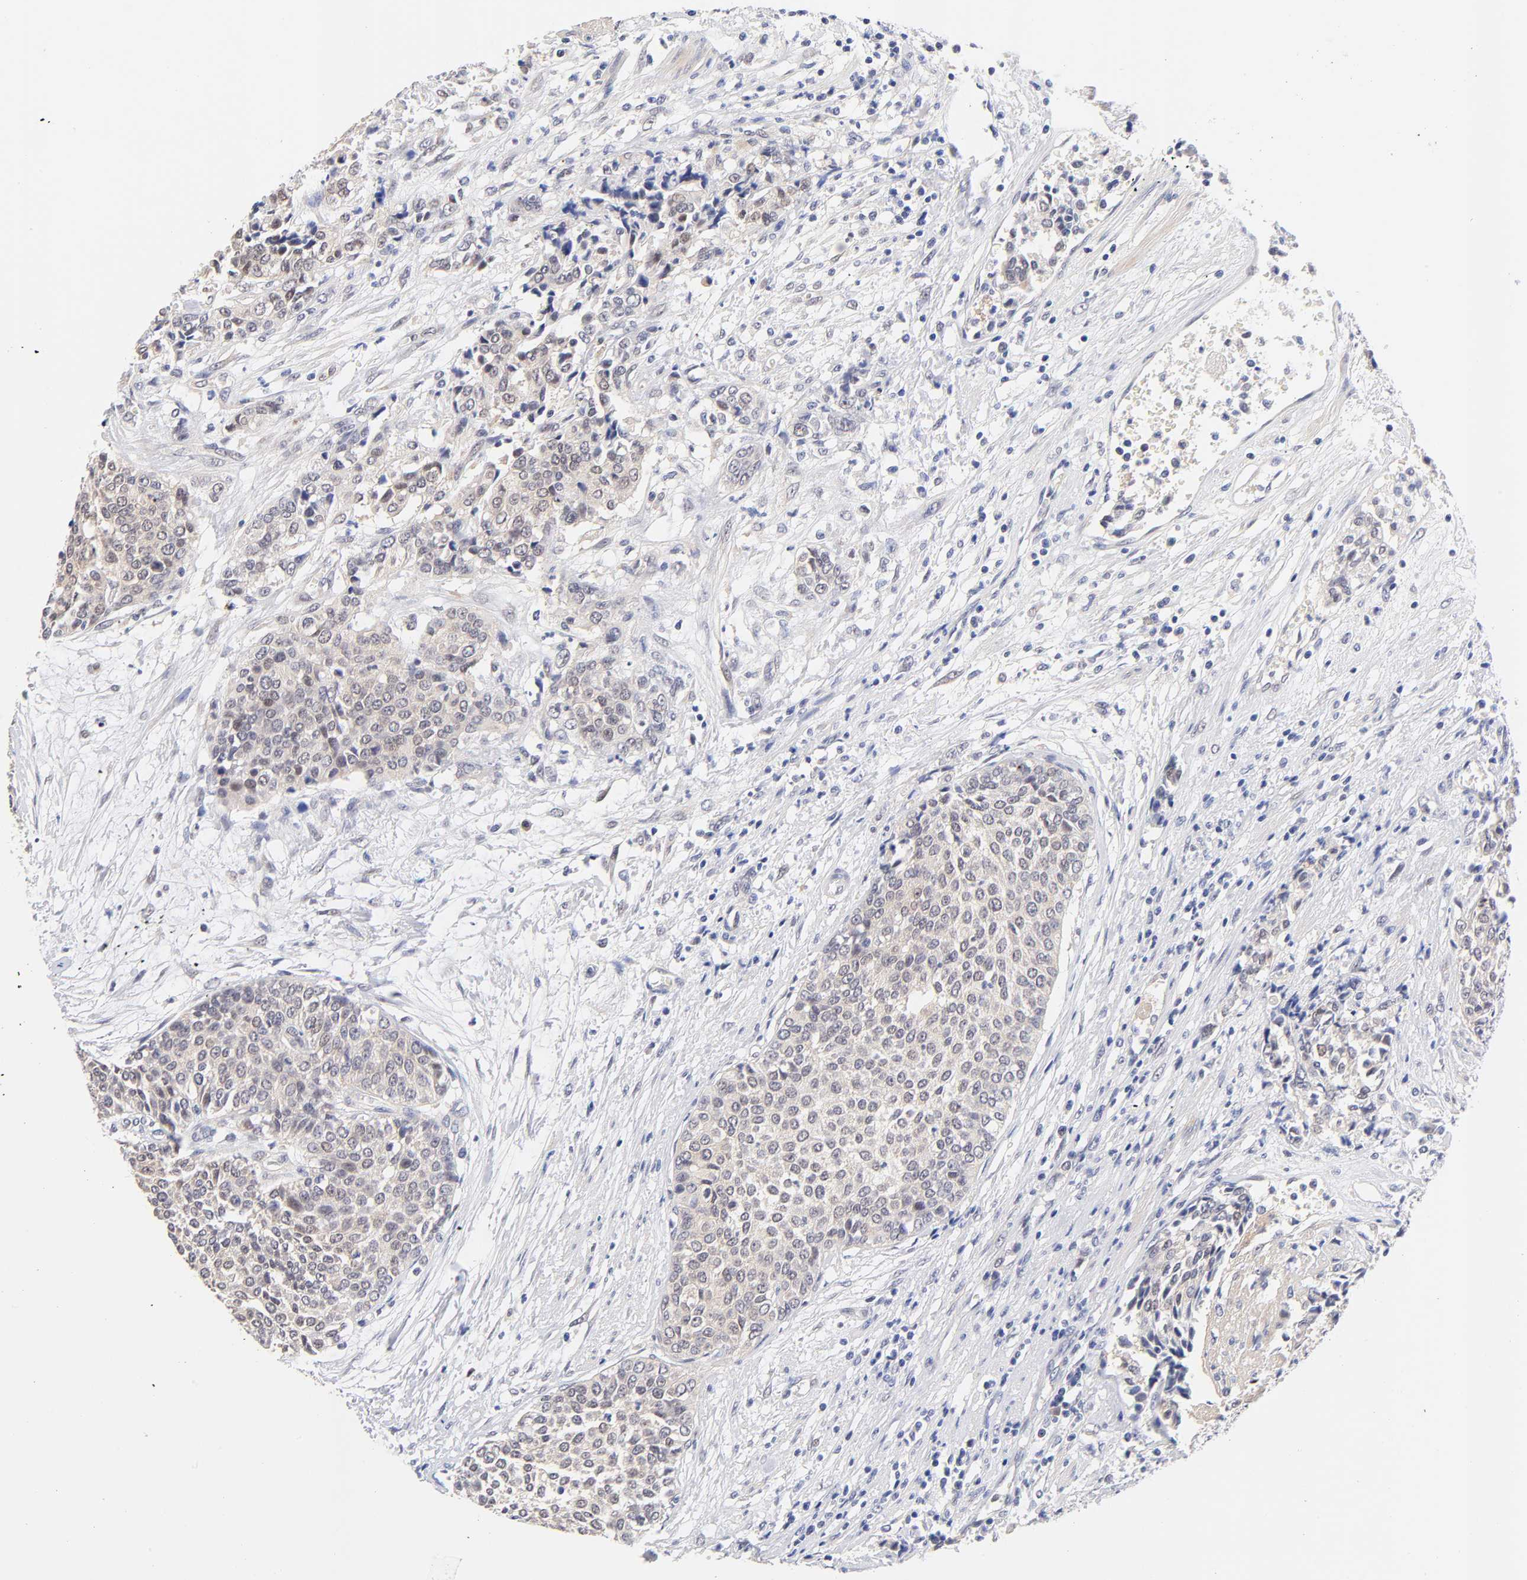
{"staining": {"intensity": "moderate", "quantity": "<25%", "location": "nuclear"}, "tissue": "urothelial cancer", "cell_type": "Tumor cells", "image_type": "cancer", "snomed": [{"axis": "morphology", "description": "Urothelial carcinoma, Low grade"}, {"axis": "topography", "description": "Urinary bladder"}], "caption": "Immunohistochemical staining of human low-grade urothelial carcinoma displays low levels of moderate nuclear expression in approximately <25% of tumor cells.", "gene": "TXNL1", "patient": {"sex": "female", "age": 73}}